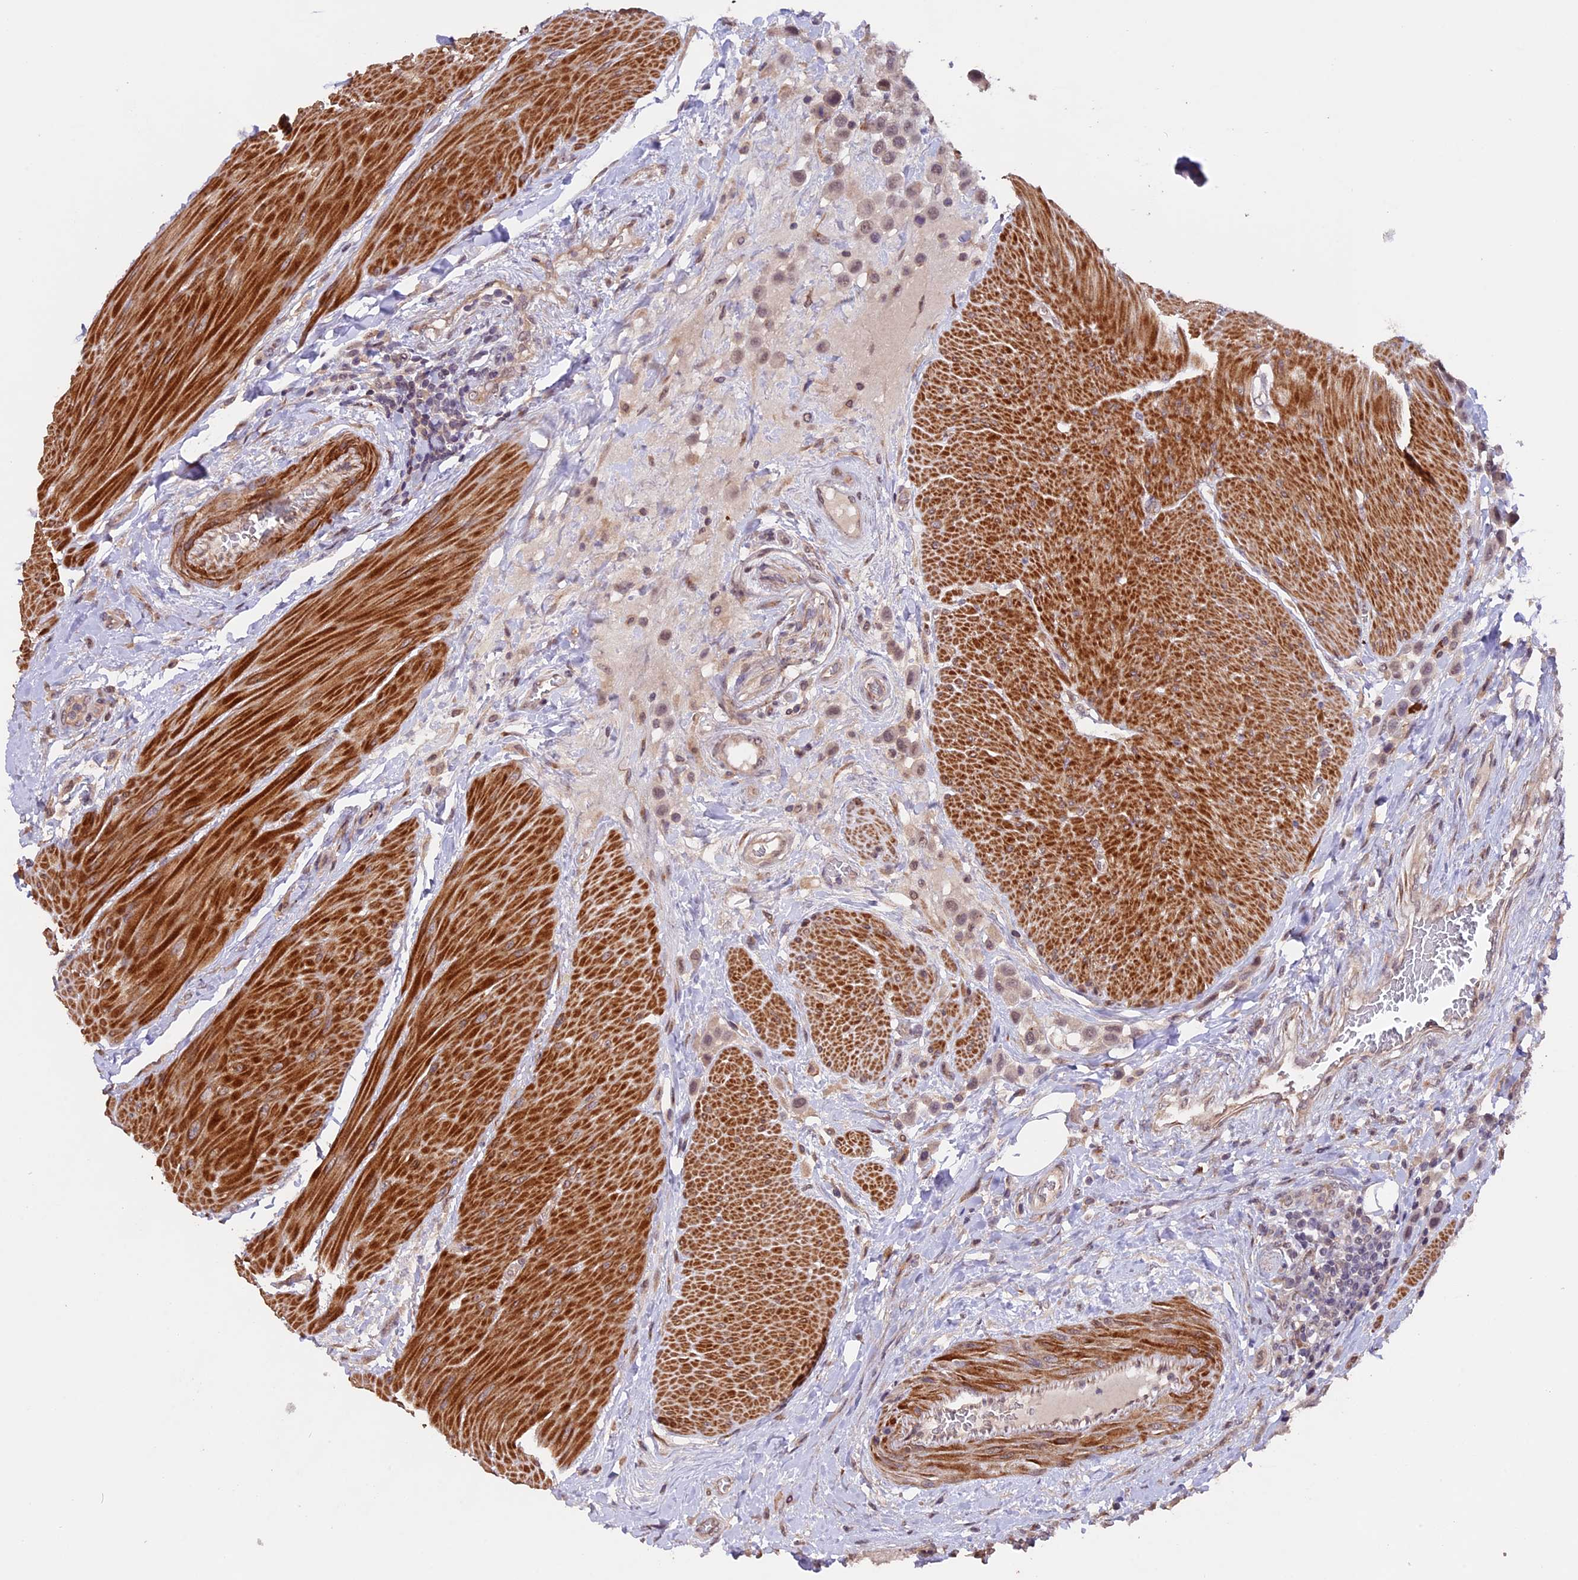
{"staining": {"intensity": "negative", "quantity": "none", "location": "none"}, "tissue": "urothelial cancer", "cell_type": "Tumor cells", "image_type": "cancer", "snomed": [{"axis": "morphology", "description": "Urothelial carcinoma, High grade"}, {"axis": "topography", "description": "Urinary bladder"}], "caption": "This is an IHC histopathology image of urothelial cancer. There is no expression in tumor cells.", "gene": "GNB5", "patient": {"sex": "male", "age": 50}}